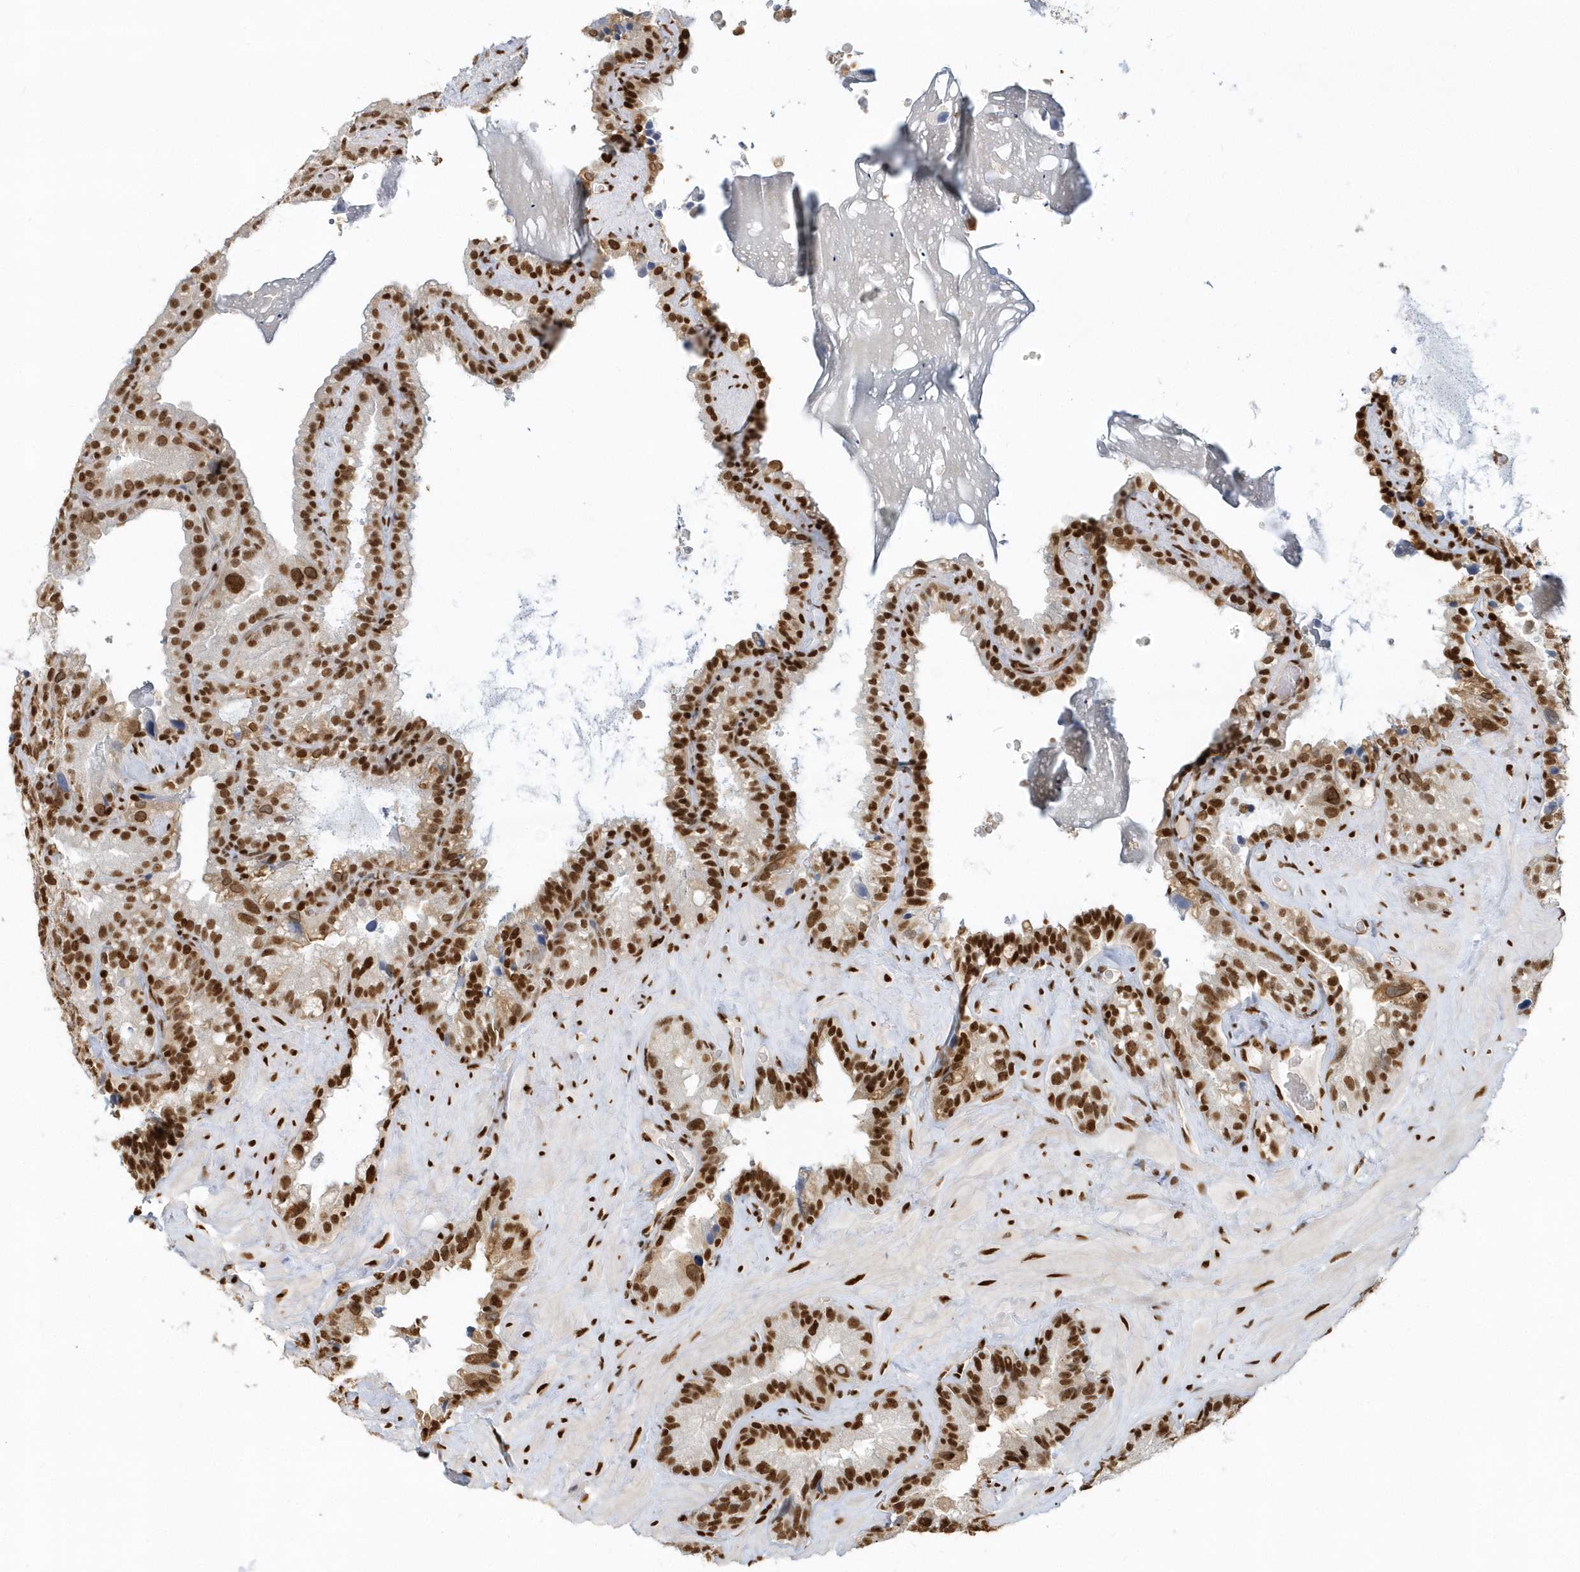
{"staining": {"intensity": "strong", "quantity": ">75%", "location": "nuclear"}, "tissue": "seminal vesicle", "cell_type": "Glandular cells", "image_type": "normal", "snomed": [{"axis": "morphology", "description": "Normal tissue, NOS"}, {"axis": "topography", "description": "Prostate"}, {"axis": "topography", "description": "Seminal veicle"}], "caption": "Immunohistochemistry histopathology image of benign seminal vesicle: seminal vesicle stained using IHC demonstrates high levels of strong protein expression localized specifically in the nuclear of glandular cells, appearing as a nuclear brown color.", "gene": "SUMO2", "patient": {"sex": "male", "age": 68}}